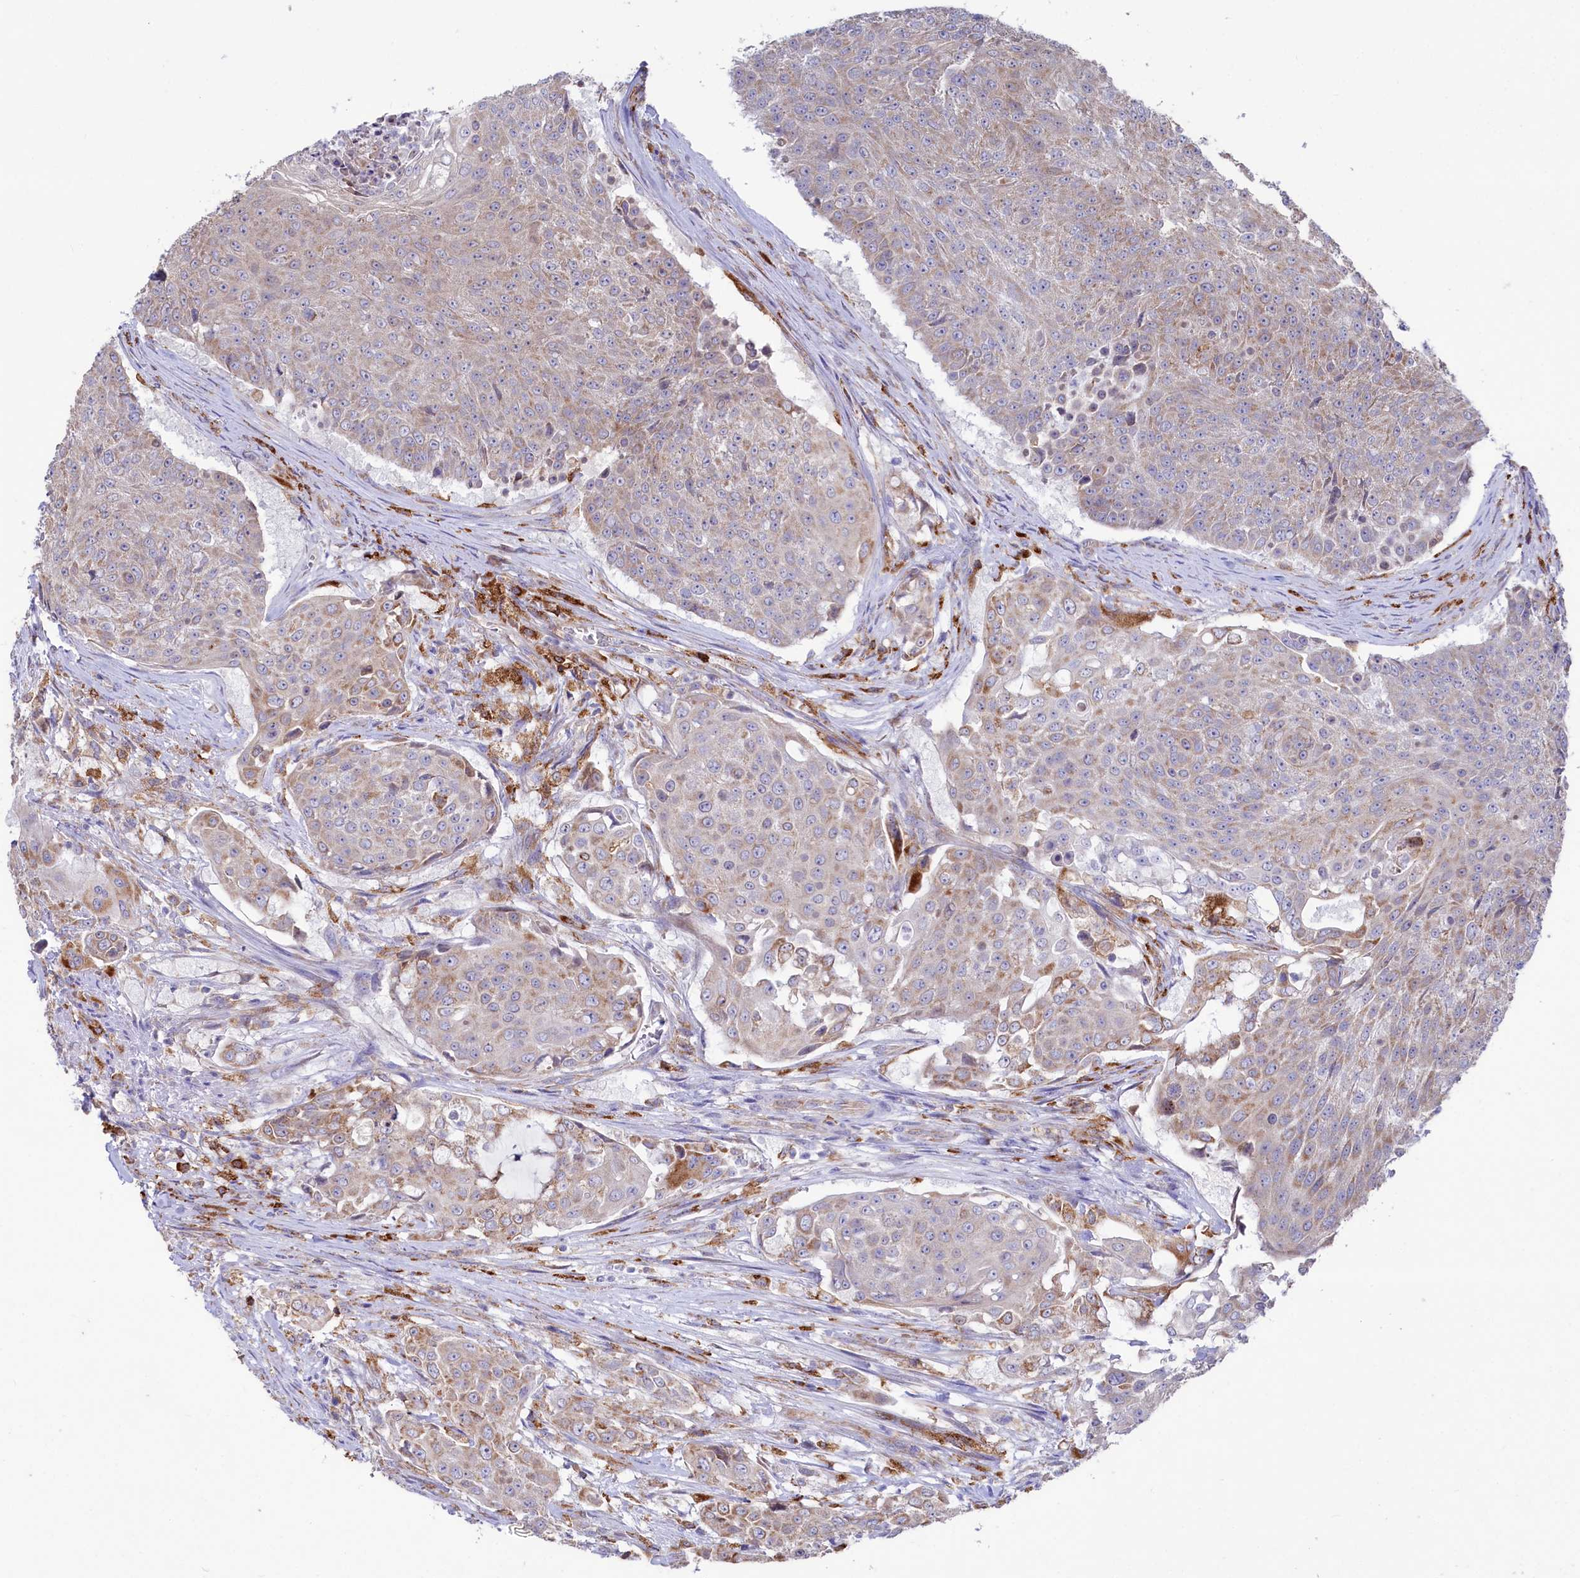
{"staining": {"intensity": "weak", "quantity": "25%-75%", "location": "cytoplasmic/membranous"}, "tissue": "urothelial cancer", "cell_type": "Tumor cells", "image_type": "cancer", "snomed": [{"axis": "morphology", "description": "Urothelial carcinoma, High grade"}, {"axis": "topography", "description": "Urinary bladder"}], "caption": "Immunohistochemical staining of urothelial cancer demonstrates low levels of weak cytoplasmic/membranous protein positivity in approximately 25%-75% of tumor cells. The protein is shown in brown color, while the nuclei are stained blue.", "gene": "CHID1", "patient": {"sex": "female", "age": 63}}